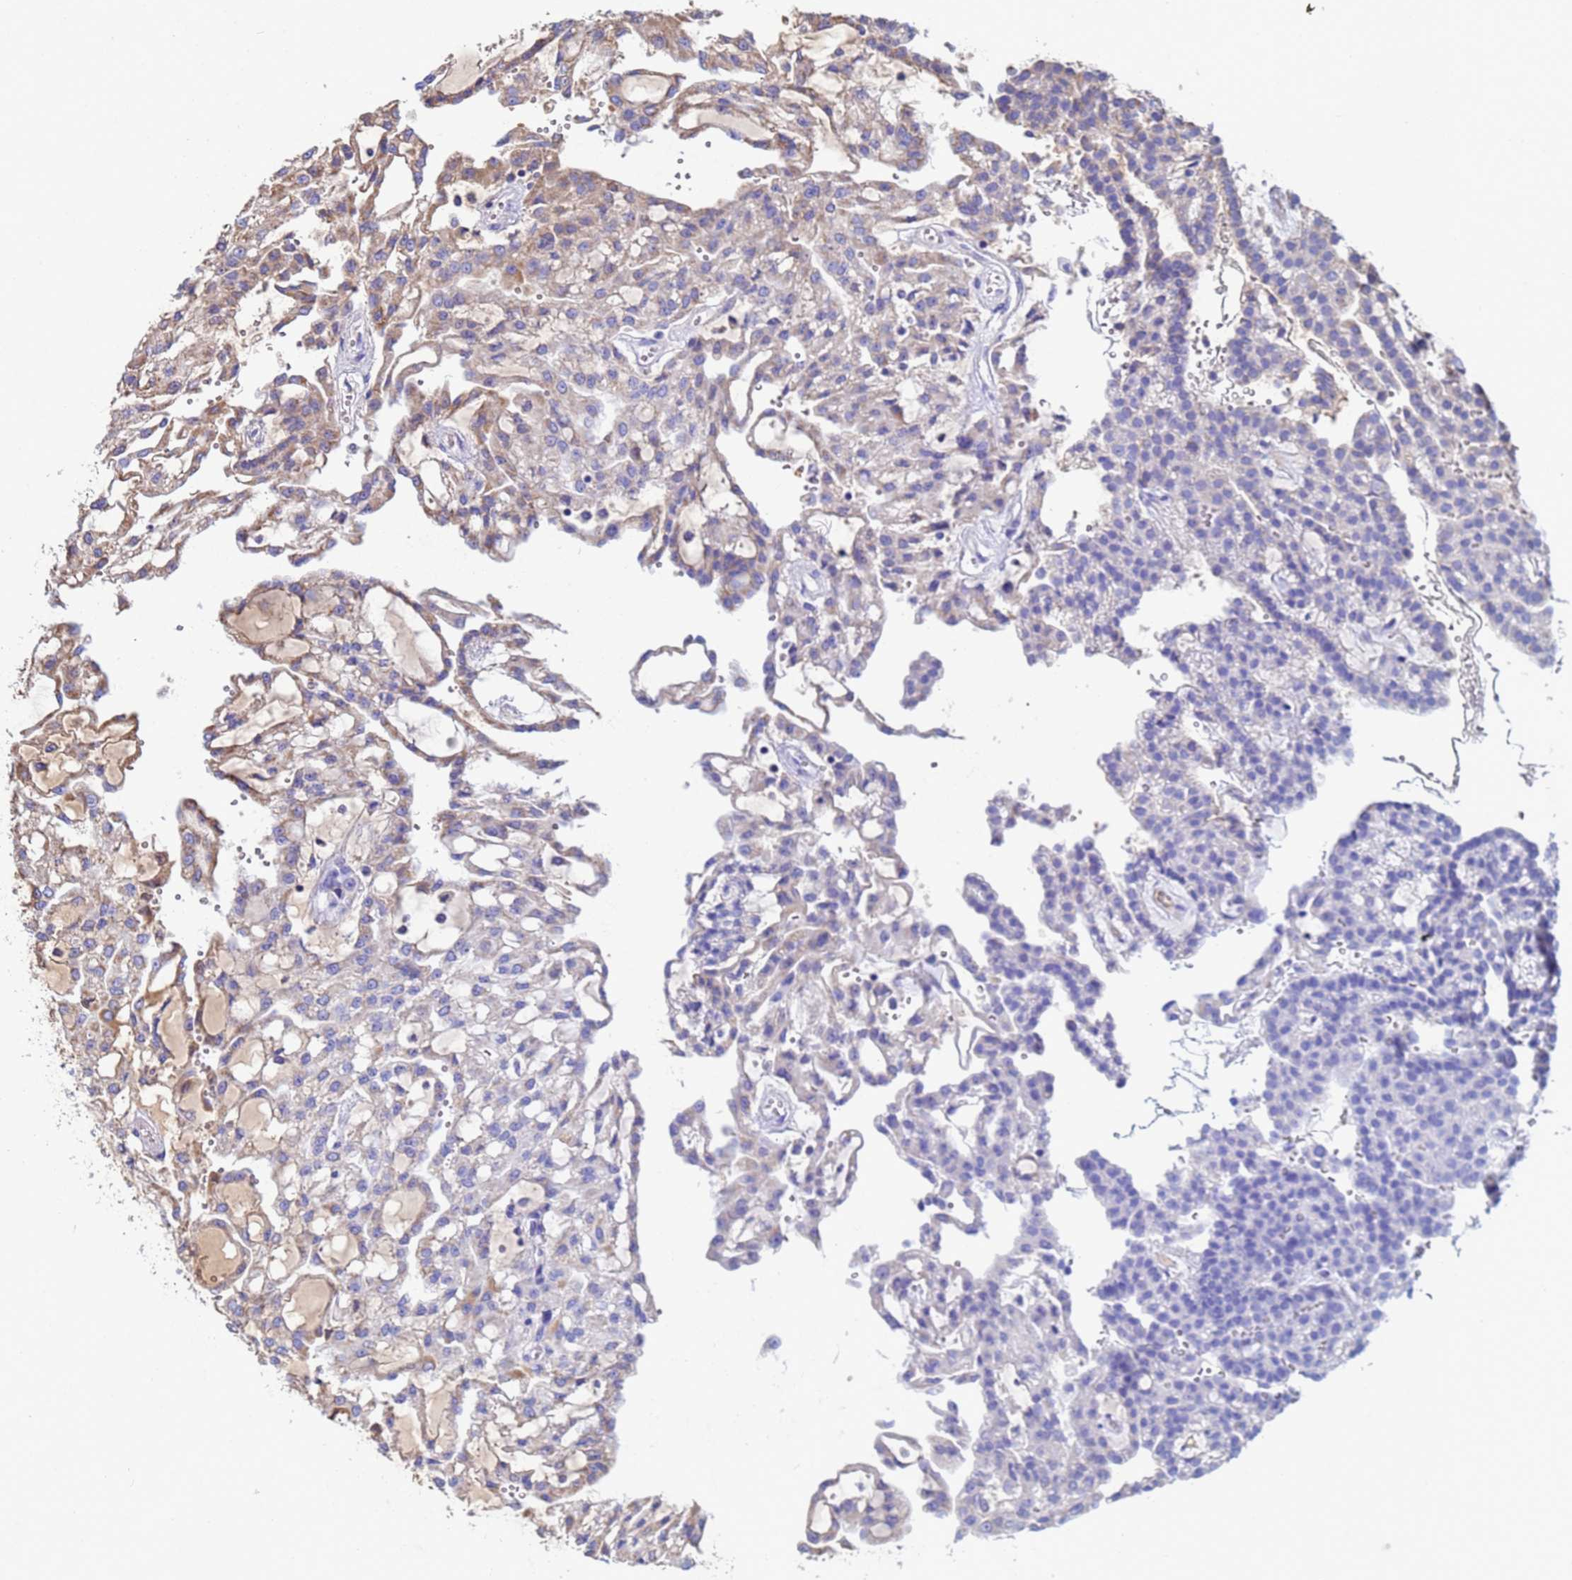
{"staining": {"intensity": "moderate", "quantity": "<25%", "location": "cytoplasmic/membranous"}, "tissue": "renal cancer", "cell_type": "Tumor cells", "image_type": "cancer", "snomed": [{"axis": "morphology", "description": "Adenocarcinoma, NOS"}, {"axis": "topography", "description": "Kidney"}], "caption": "Tumor cells demonstrate low levels of moderate cytoplasmic/membranous staining in approximately <25% of cells in human renal cancer (adenocarcinoma).", "gene": "GLUD1", "patient": {"sex": "male", "age": 63}}